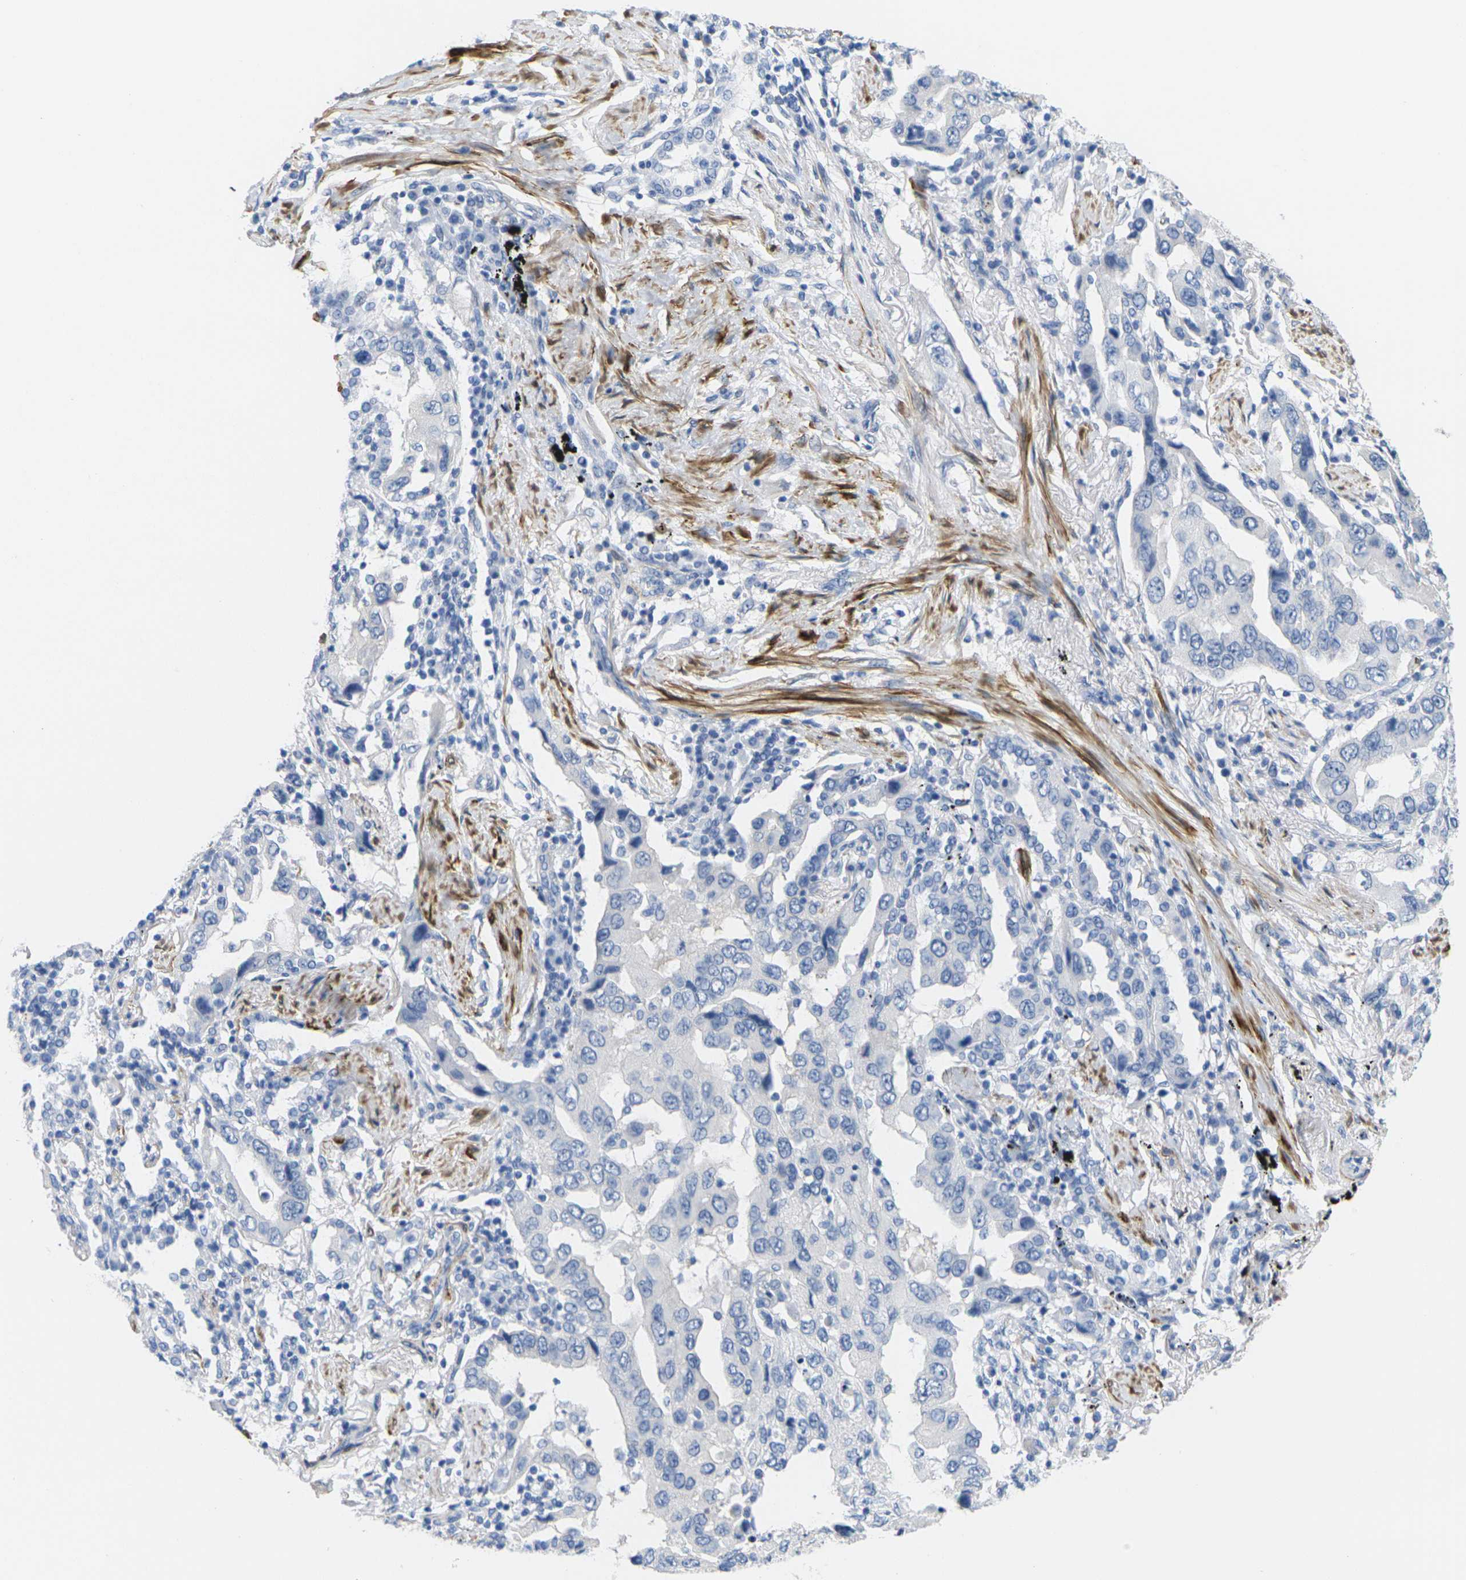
{"staining": {"intensity": "negative", "quantity": "none", "location": "none"}, "tissue": "lung cancer", "cell_type": "Tumor cells", "image_type": "cancer", "snomed": [{"axis": "morphology", "description": "Adenocarcinoma, NOS"}, {"axis": "topography", "description": "Lung"}], "caption": "There is no significant expression in tumor cells of lung cancer (adenocarcinoma).", "gene": "CNN1", "patient": {"sex": "female", "age": 65}}